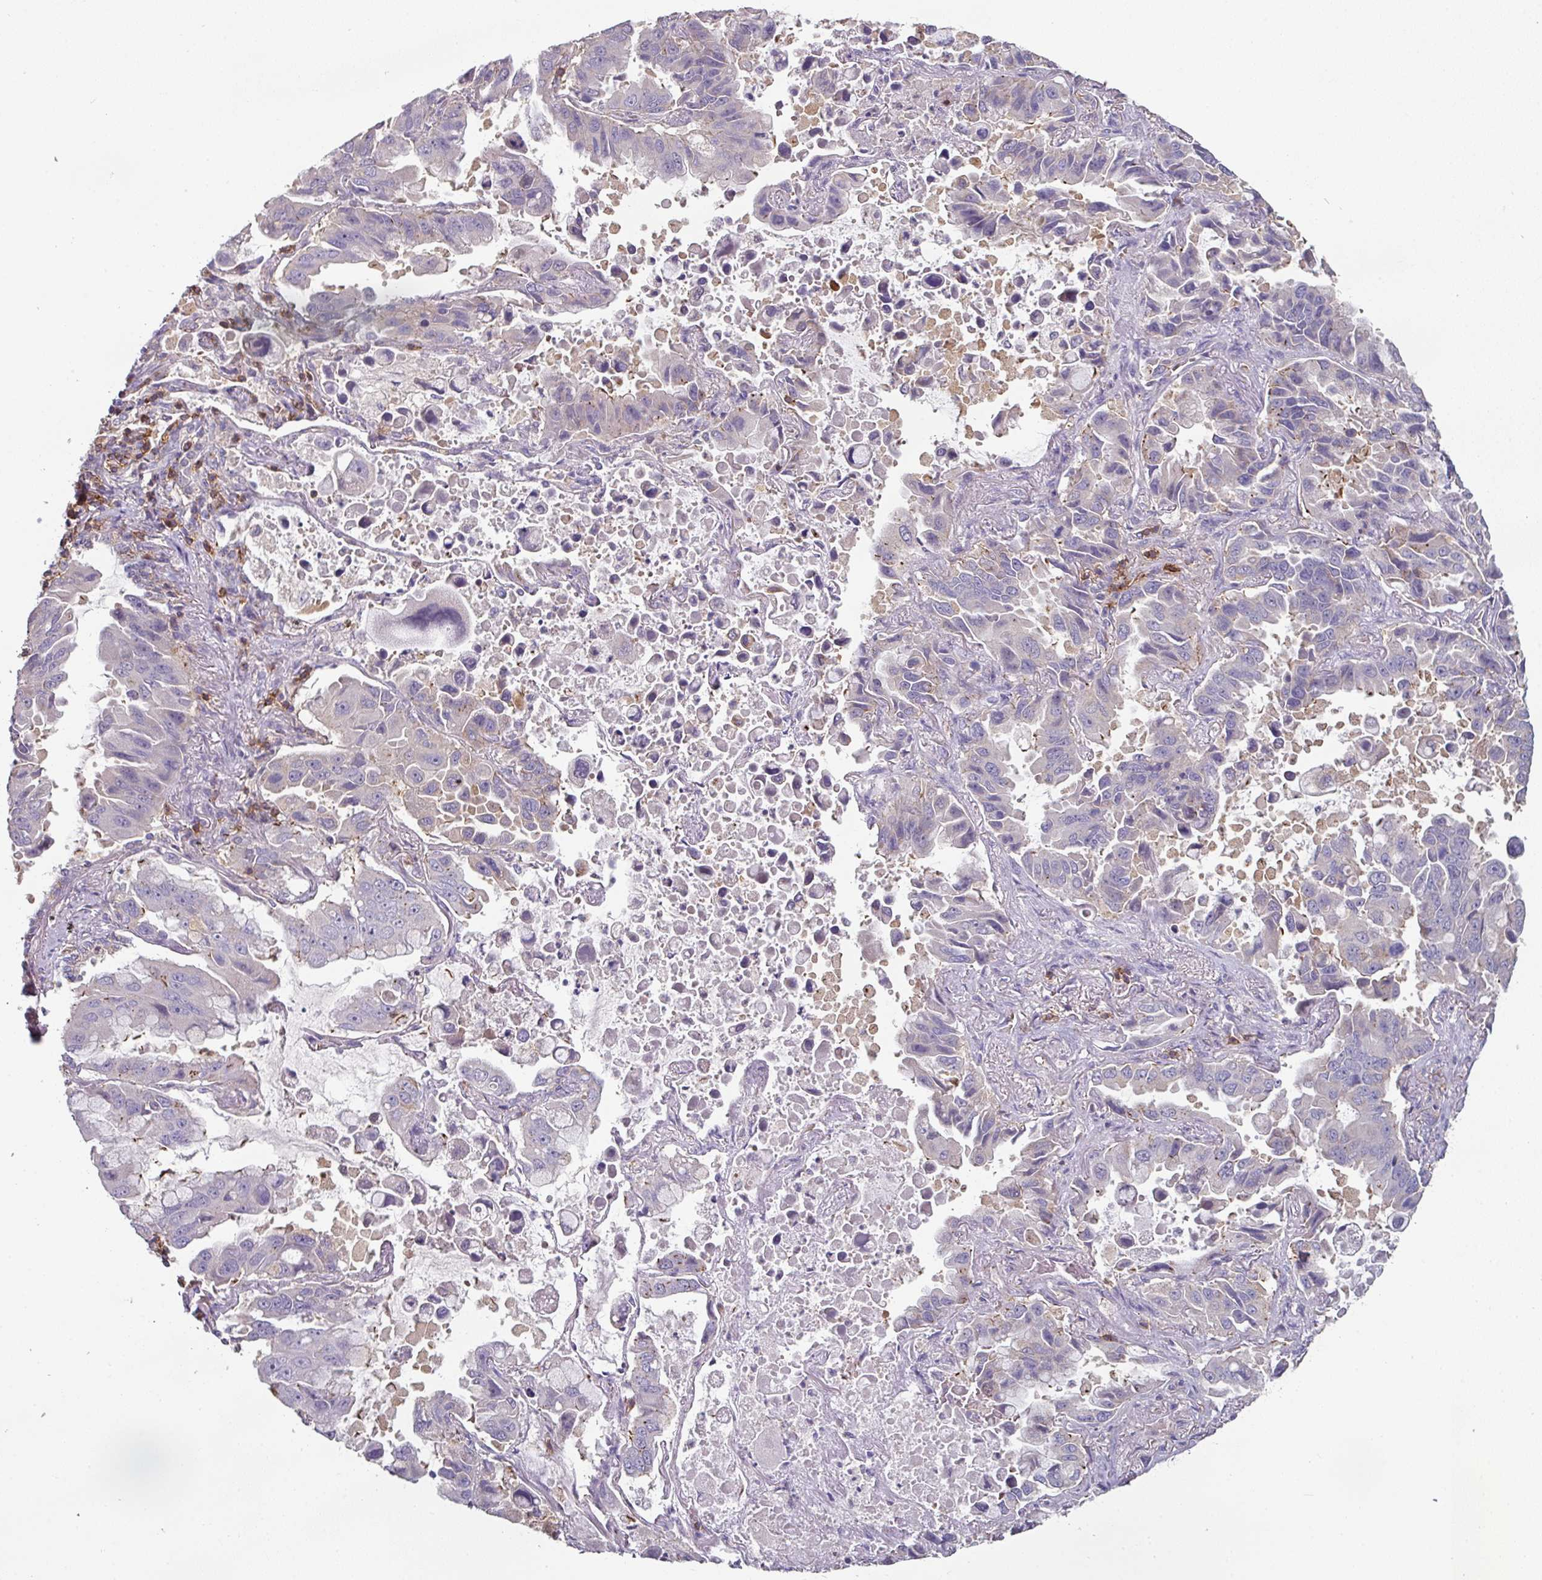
{"staining": {"intensity": "negative", "quantity": "none", "location": "none"}, "tissue": "lung cancer", "cell_type": "Tumor cells", "image_type": "cancer", "snomed": [{"axis": "morphology", "description": "Adenocarcinoma, NOS"}, {"axis": "topography", "description": "Lung"}], "caption": "This is an immunohistochemistry (IHC) photomicrograph of lung adenocarcinoma. There is no positivity in tumor cells.", "gene": "CD3G", "patient": {"sex": "male", "age": 64}}